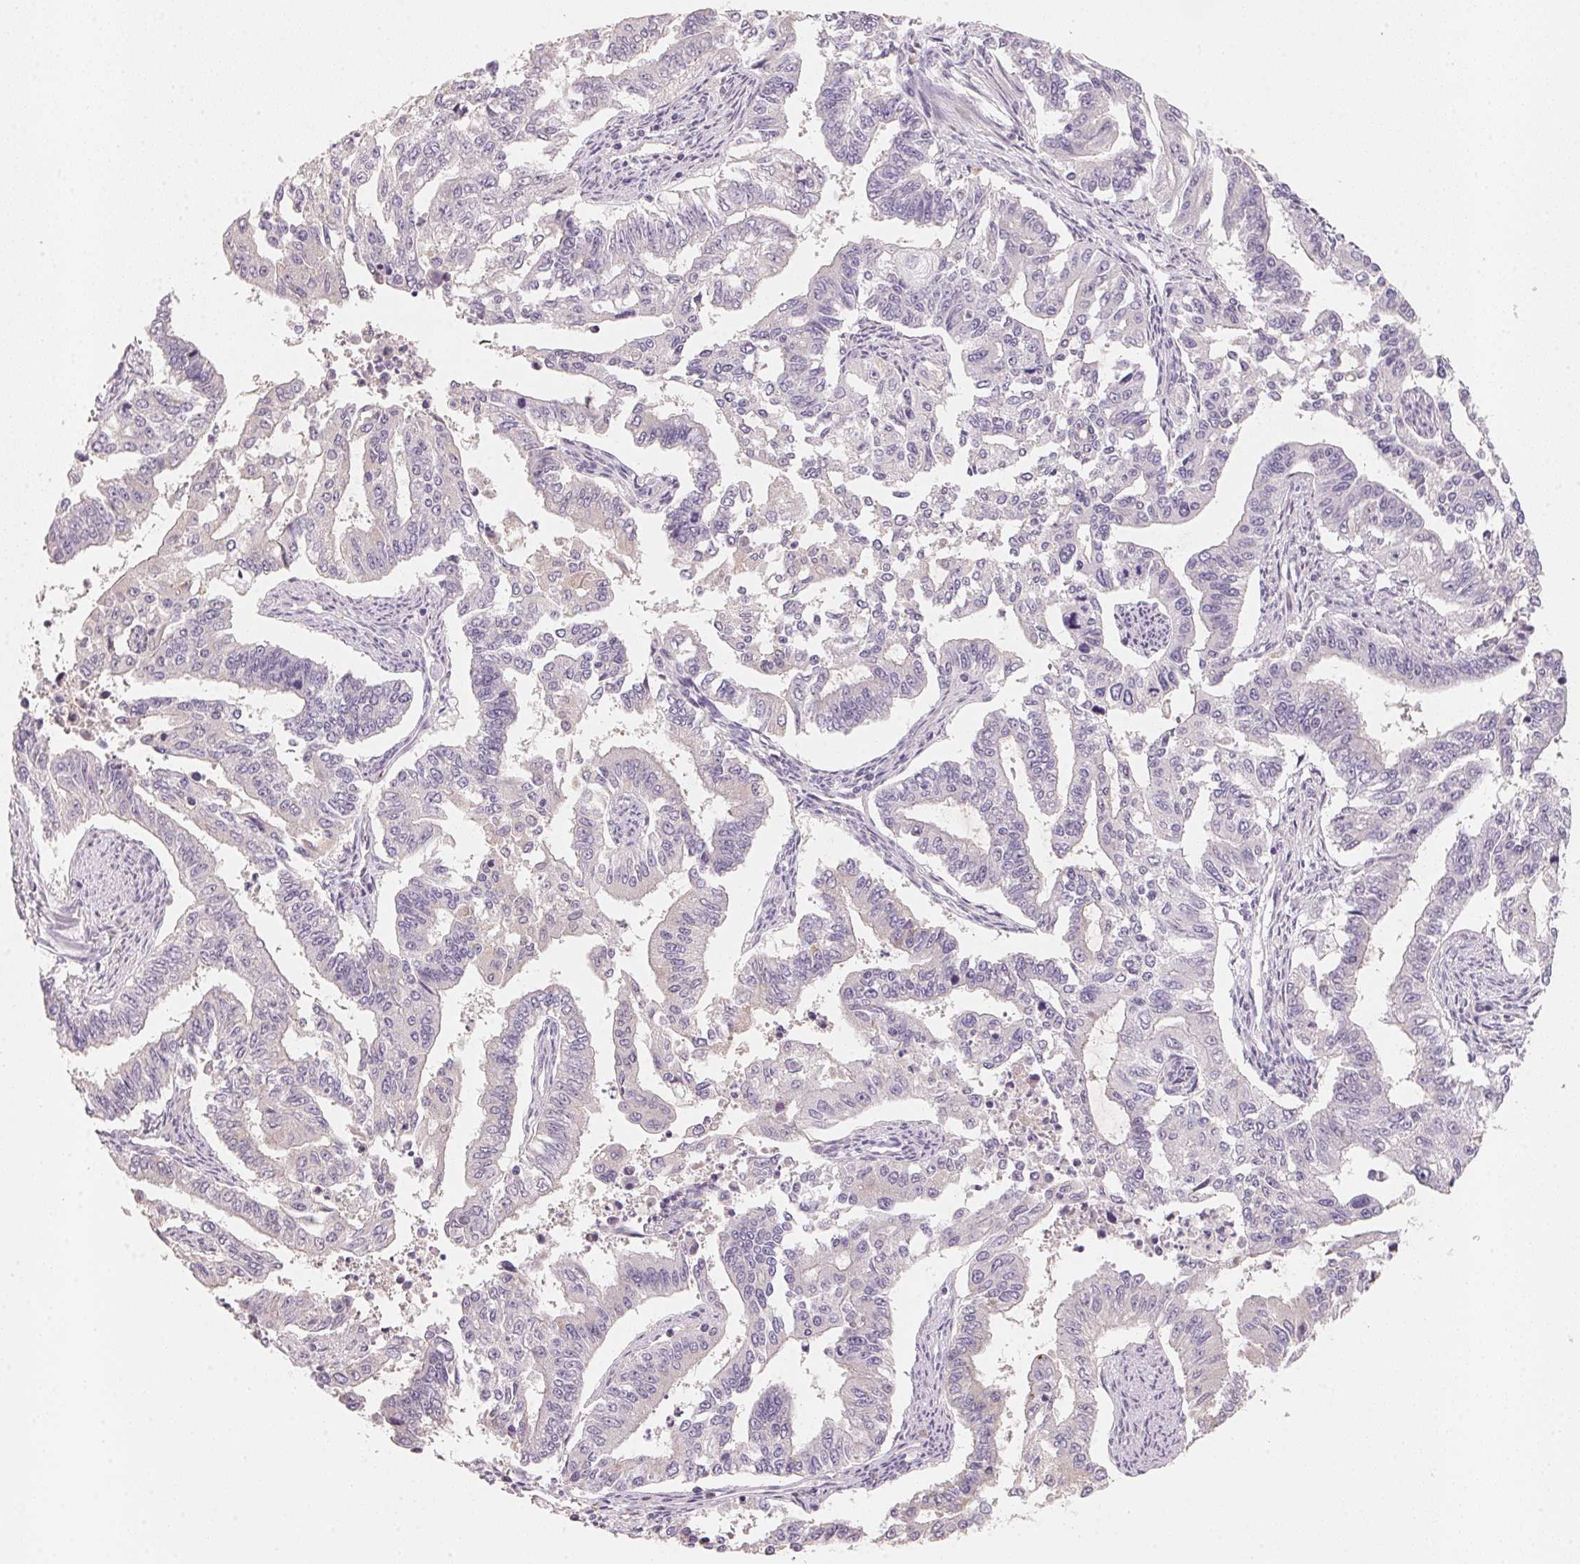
{"staining": {"intensity": "negative", "quantity": "none", "location": "none"}, "tissue": "endometrial cancer", "cell_type": "Tumor cells", "image_type": "cancer", "snomed": [{"axis": "morphology", "description": "Adenocarcinoma, NOS"}, {"axis": "topography", "description": "Uterus"}], "caption": "DAB (3,3'-diaminobenzidine) immunohistochemical staining of human endometrial cancer demonstrates no significant staining in tumor cells.", "gene": "TREH", "patient": {"sex": "female", "age": 59}}